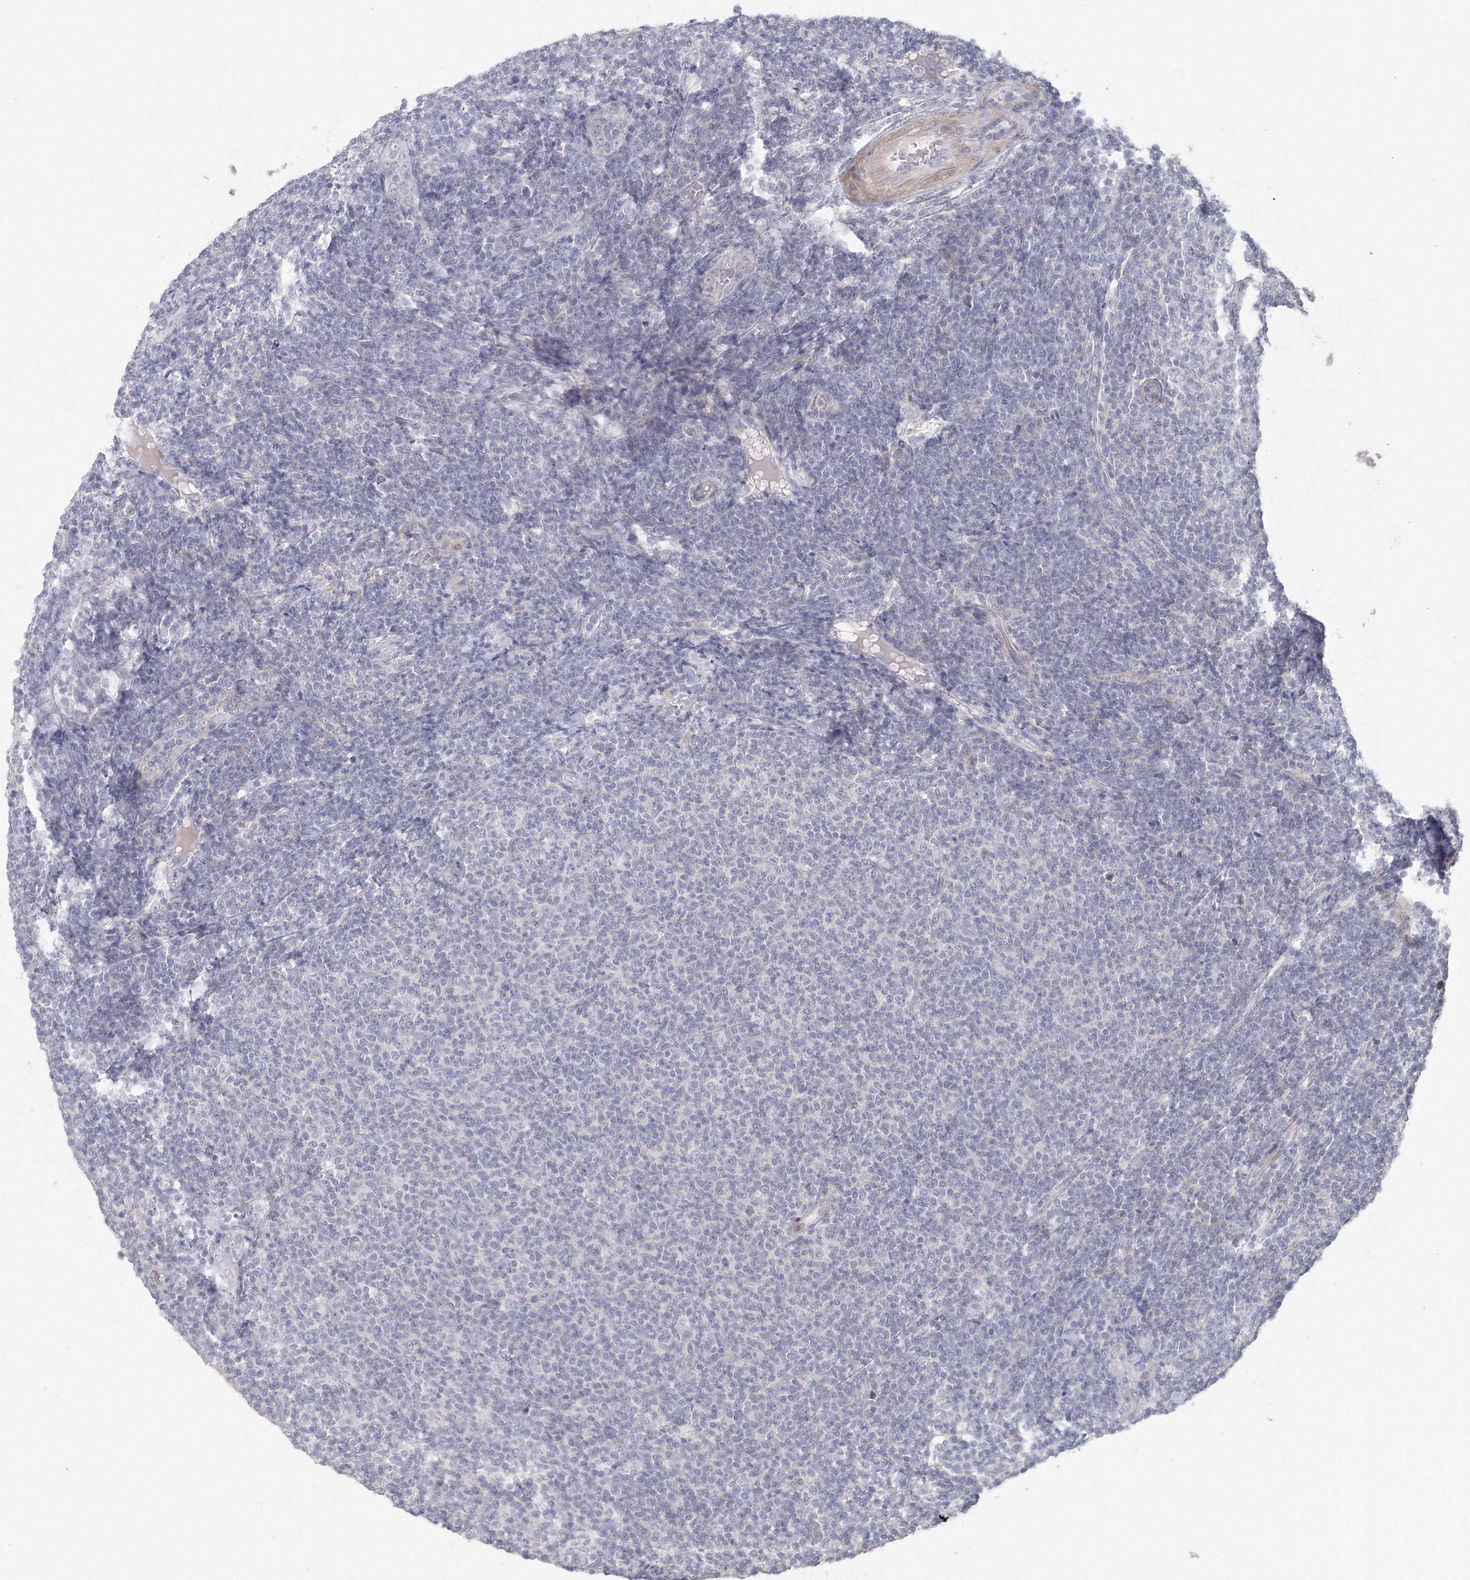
{"staining": {"intensity": "negative", "quantity": "none", "location": "none"}, "tissue": "lymphoma", "cell_type": "Tumor cells", "image_type": "cancer", "snomed": [{"axis": "morphology", "description": "Malignant lymphoma, non-Hodgkin's type, Low grade"}, {"axis": "topography", "description": "Lymph node"}], "caption": "The micrograph displays no significant expression in tumor cells of lymphoma. Nuclei are stained in blue.", "gene": "TACC2", "patient": {"sex": "male", "age": 66}}